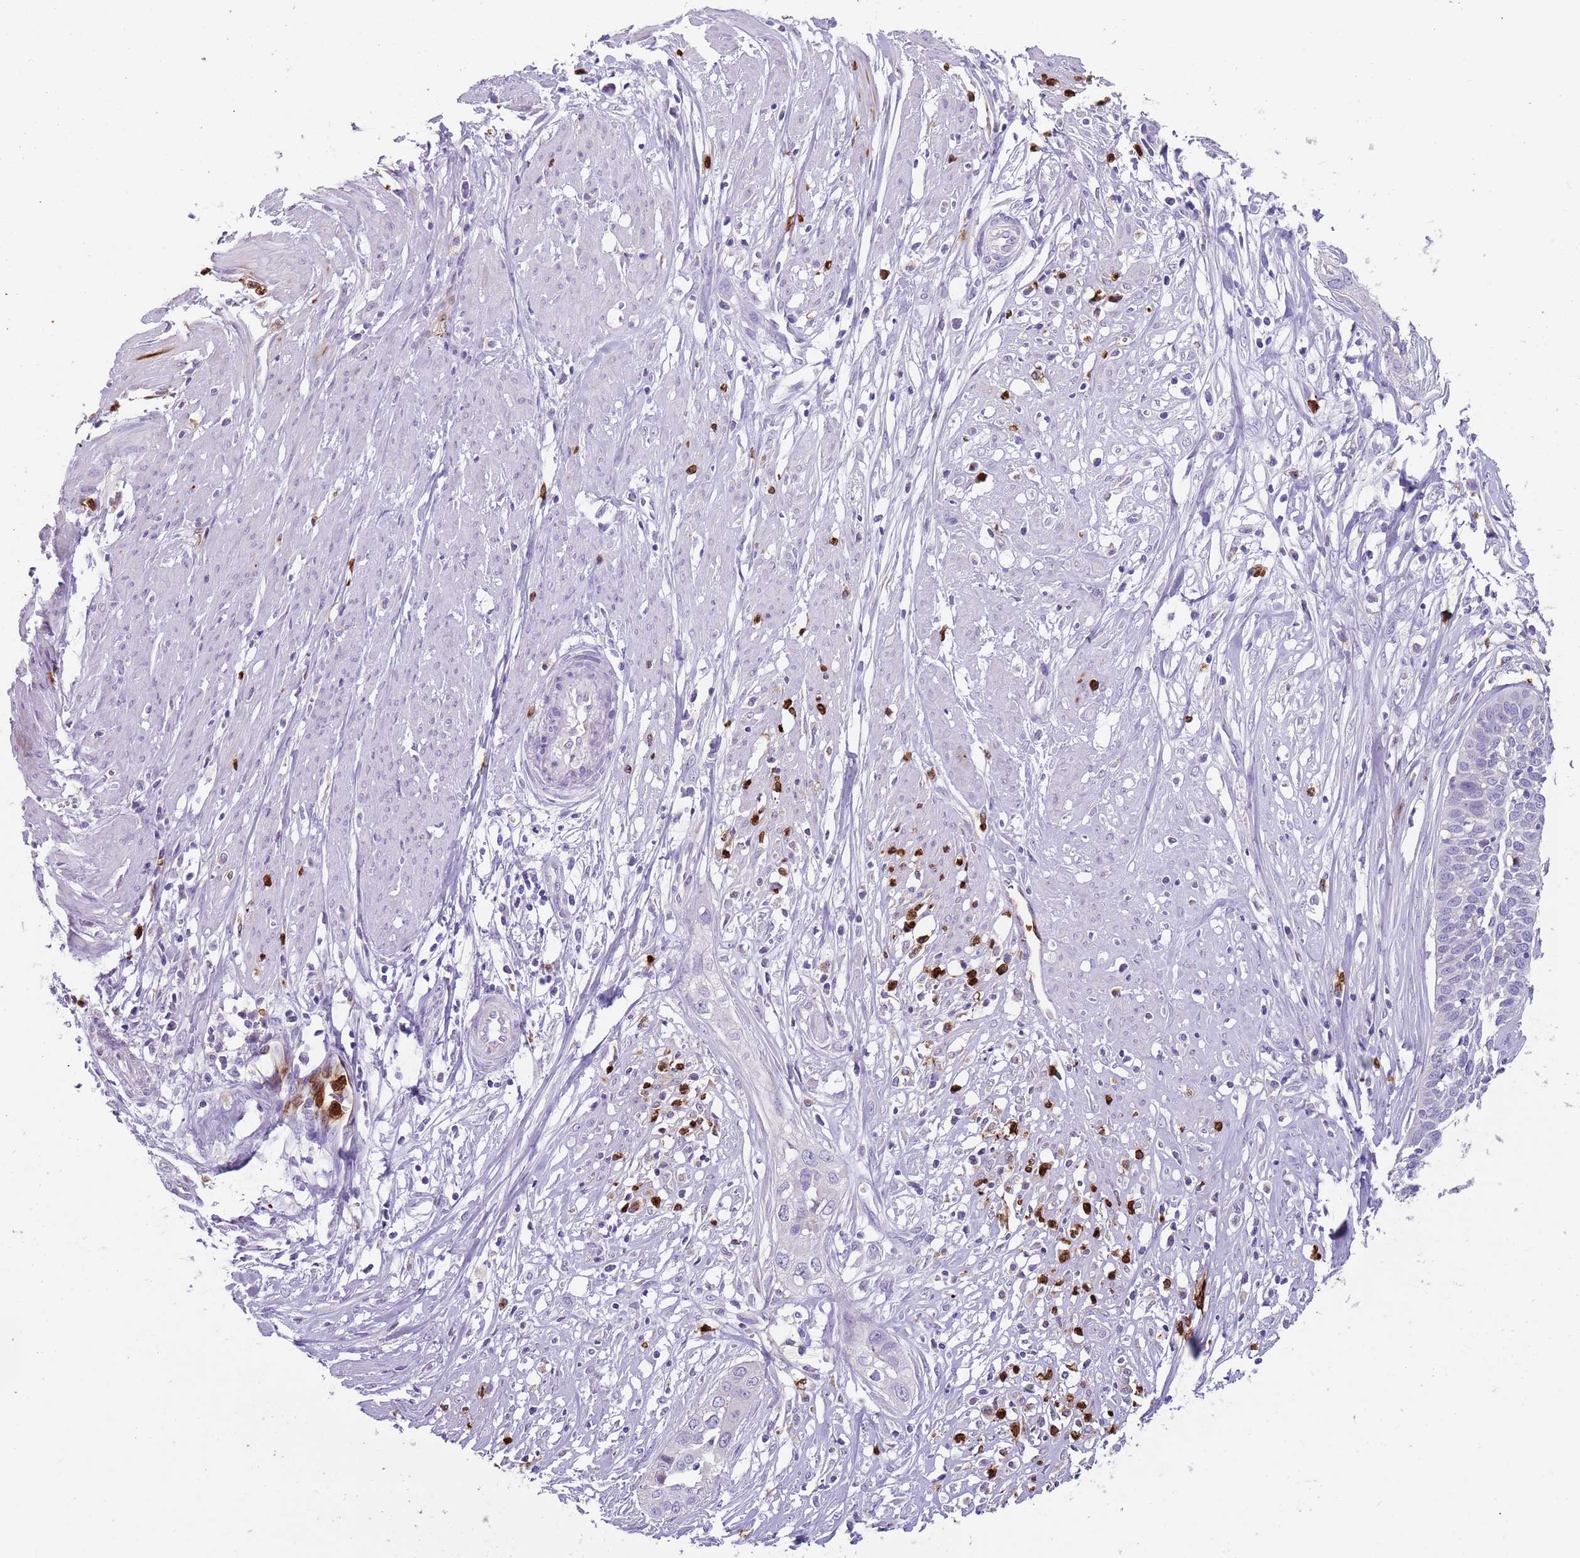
{"staining": {"intensity": "negative", "quantity": "none", "location": "none"}, "tissue": "cervical cancer", "cell_type": "Tumor cells", "image_type": "cancer", "snomed": [{"axis": "morphology", "description": "Squamous cell carcinoma, NOS"}, {"axis": "topography", "description": "Cervix"}], "caption": "Micrograph shows no protein expression in tumor cells of squamous cell carcinoma (cervical) tissue.", "gene": "TMEM251", "patient": {"sex": "female", "age": 34}}